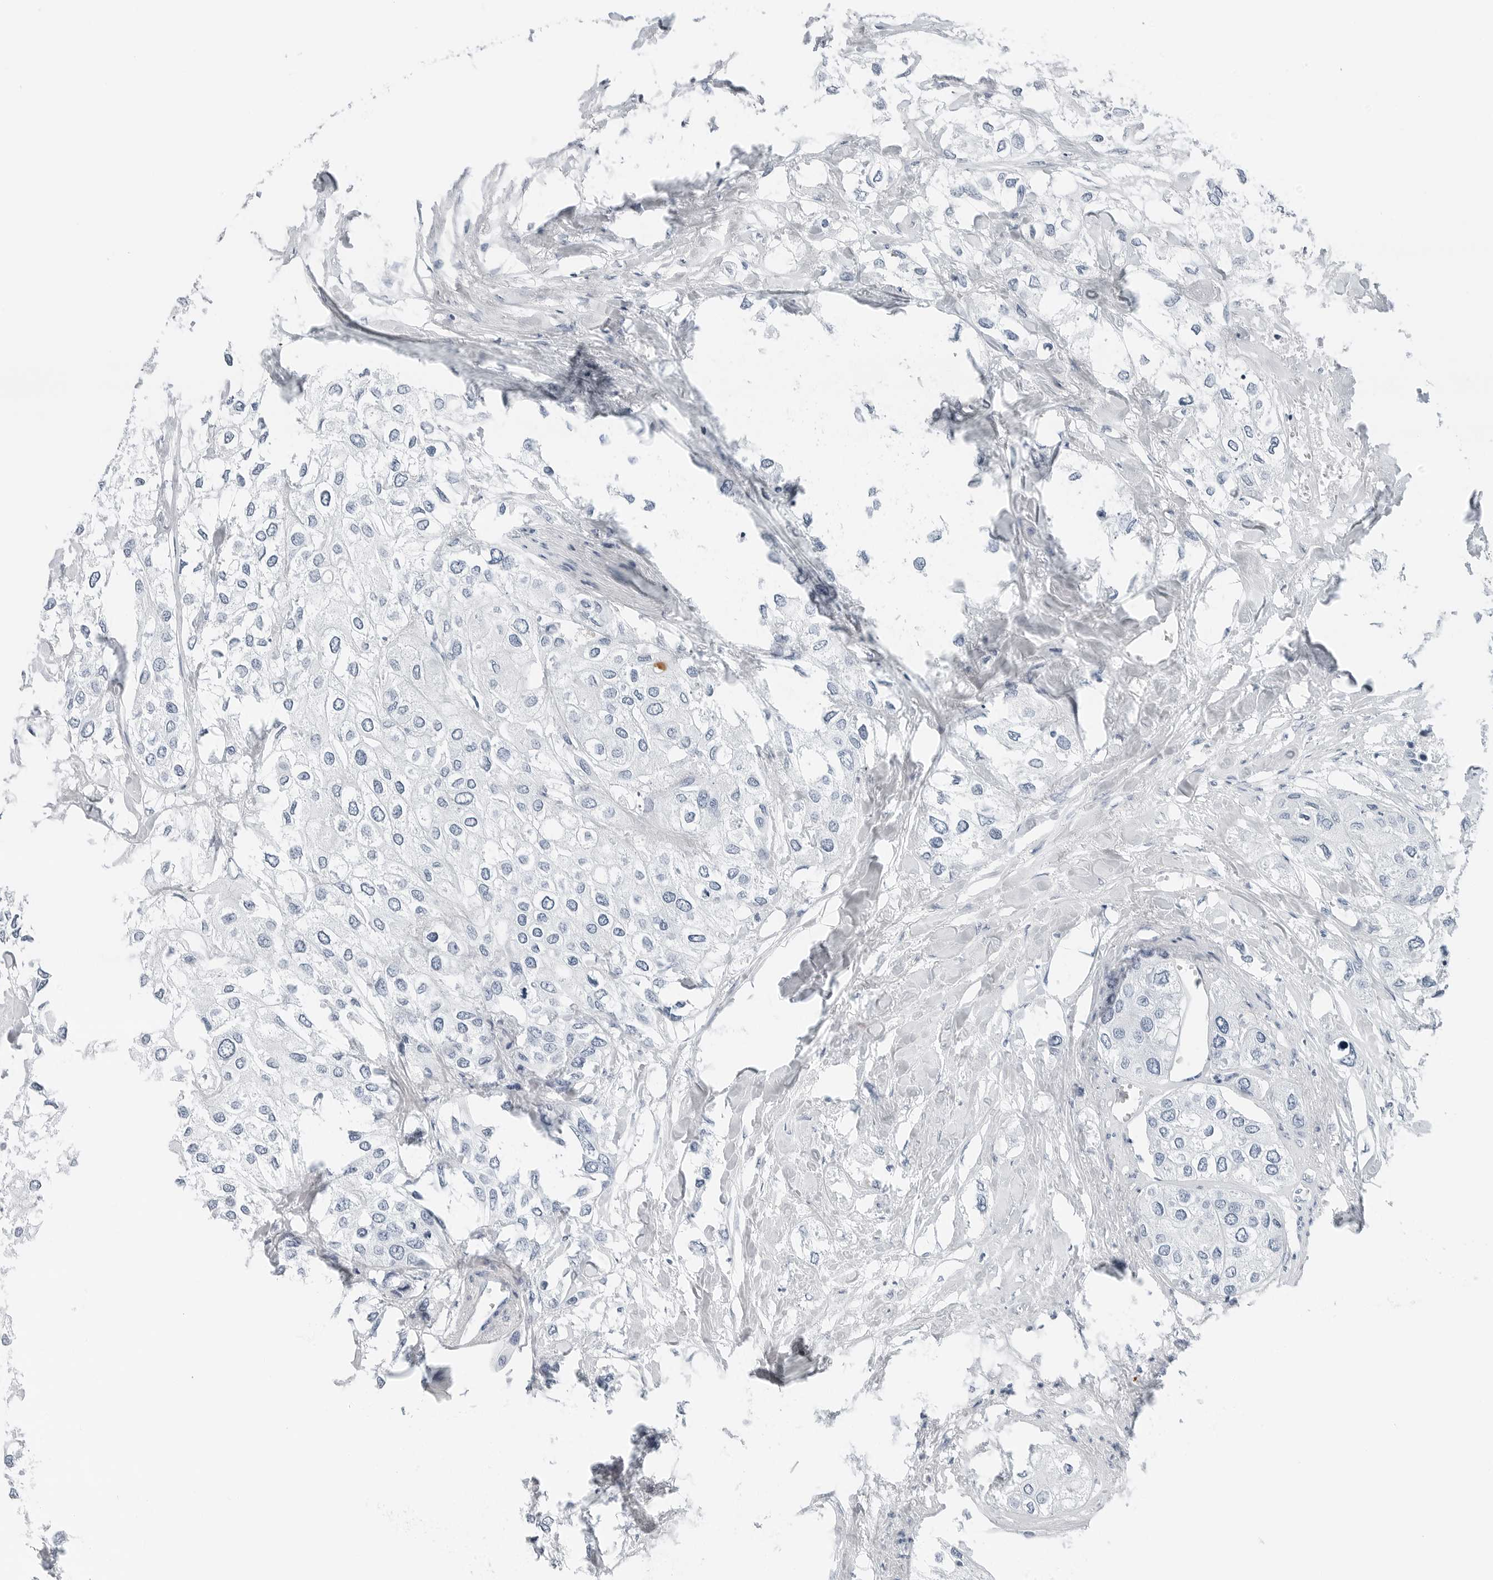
{"staining": {"intensity": "negative", "quantity": "none", "location": "none"}, "tissue": "urothelial cancer", "cell_type": "Tumor cells", "image_type": "cancer", "snomed": [{"axis": "morphology", "description": "Urothelial carcinoma, High grade"}, {"axis": "topography", "description": "Urinary bladder"}], "caption": "High-grade urothelial carcinoma was stained to show a protein in brown. There is no significant expression in tumor cells.", "gene": "SLPI", "patient": {"sex": "male", "age": 64}}